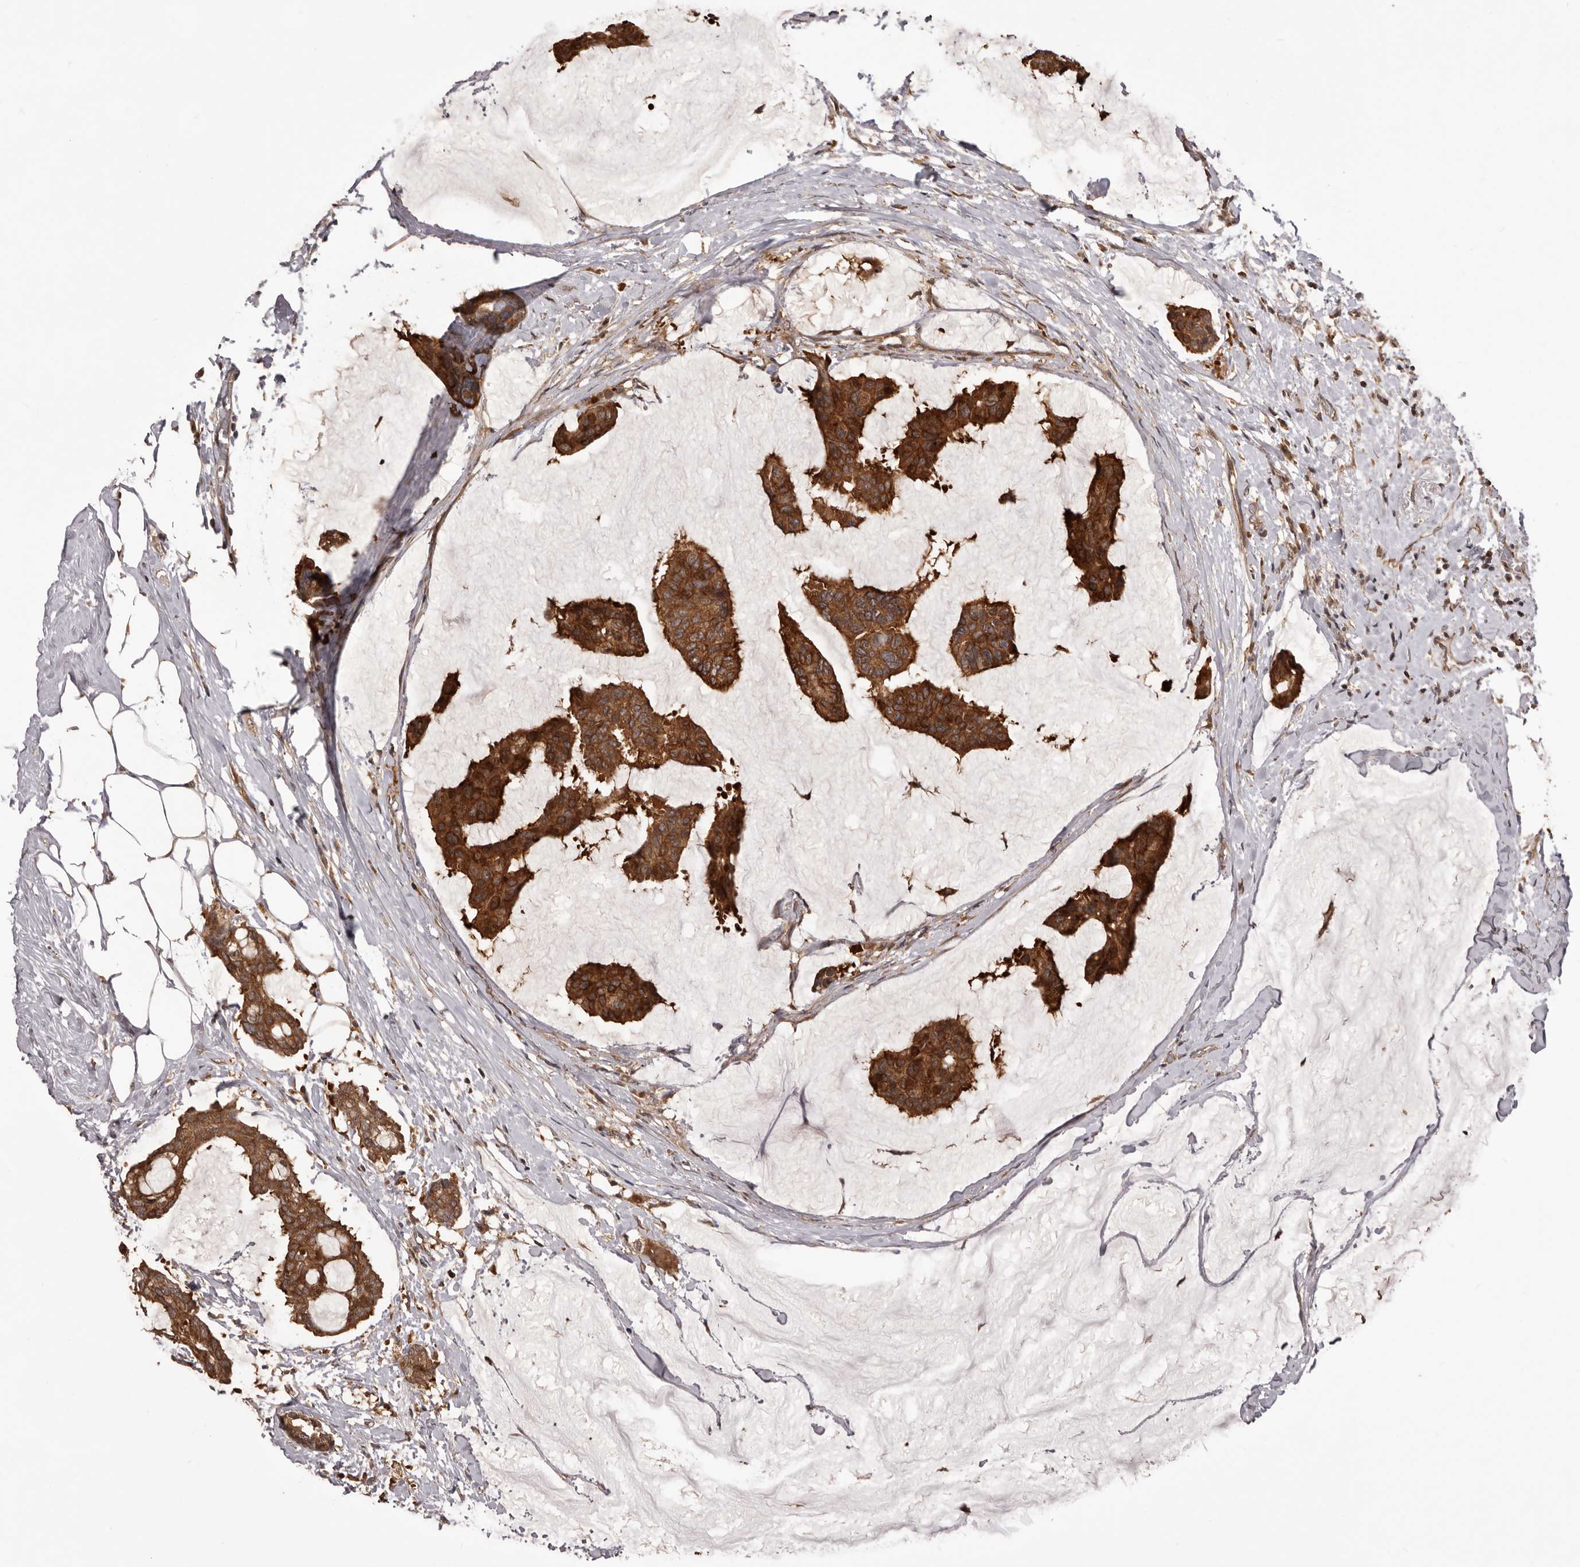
{"staining": {"intensity": "strong", "quantity": ">75%", "location": "cytoplasmic/membranous"}, "tissue": "breast cancer", "cell_type": "Tumor cells", "image_type": "cancer", "snomed": [{"axis": "morphology", "description": "Duct carcinoma"}, {"axis": "topography", "description": "Breast"}], "caption": "An immunohistochemistry photomicrograph of neoplastic tissue is shown. Protein staining in brown highlights strong cytoplasmic/membranous positivity in breast intraductal carcinoma within tumor cells. The staining was performed using DAB to visualize the protein expression in brown, while the nuclei were stained in blue with hematoxylin (Magnification: 20x).", "gene": "HBS1L", "patient": {"sex": "female", "age": 93}}